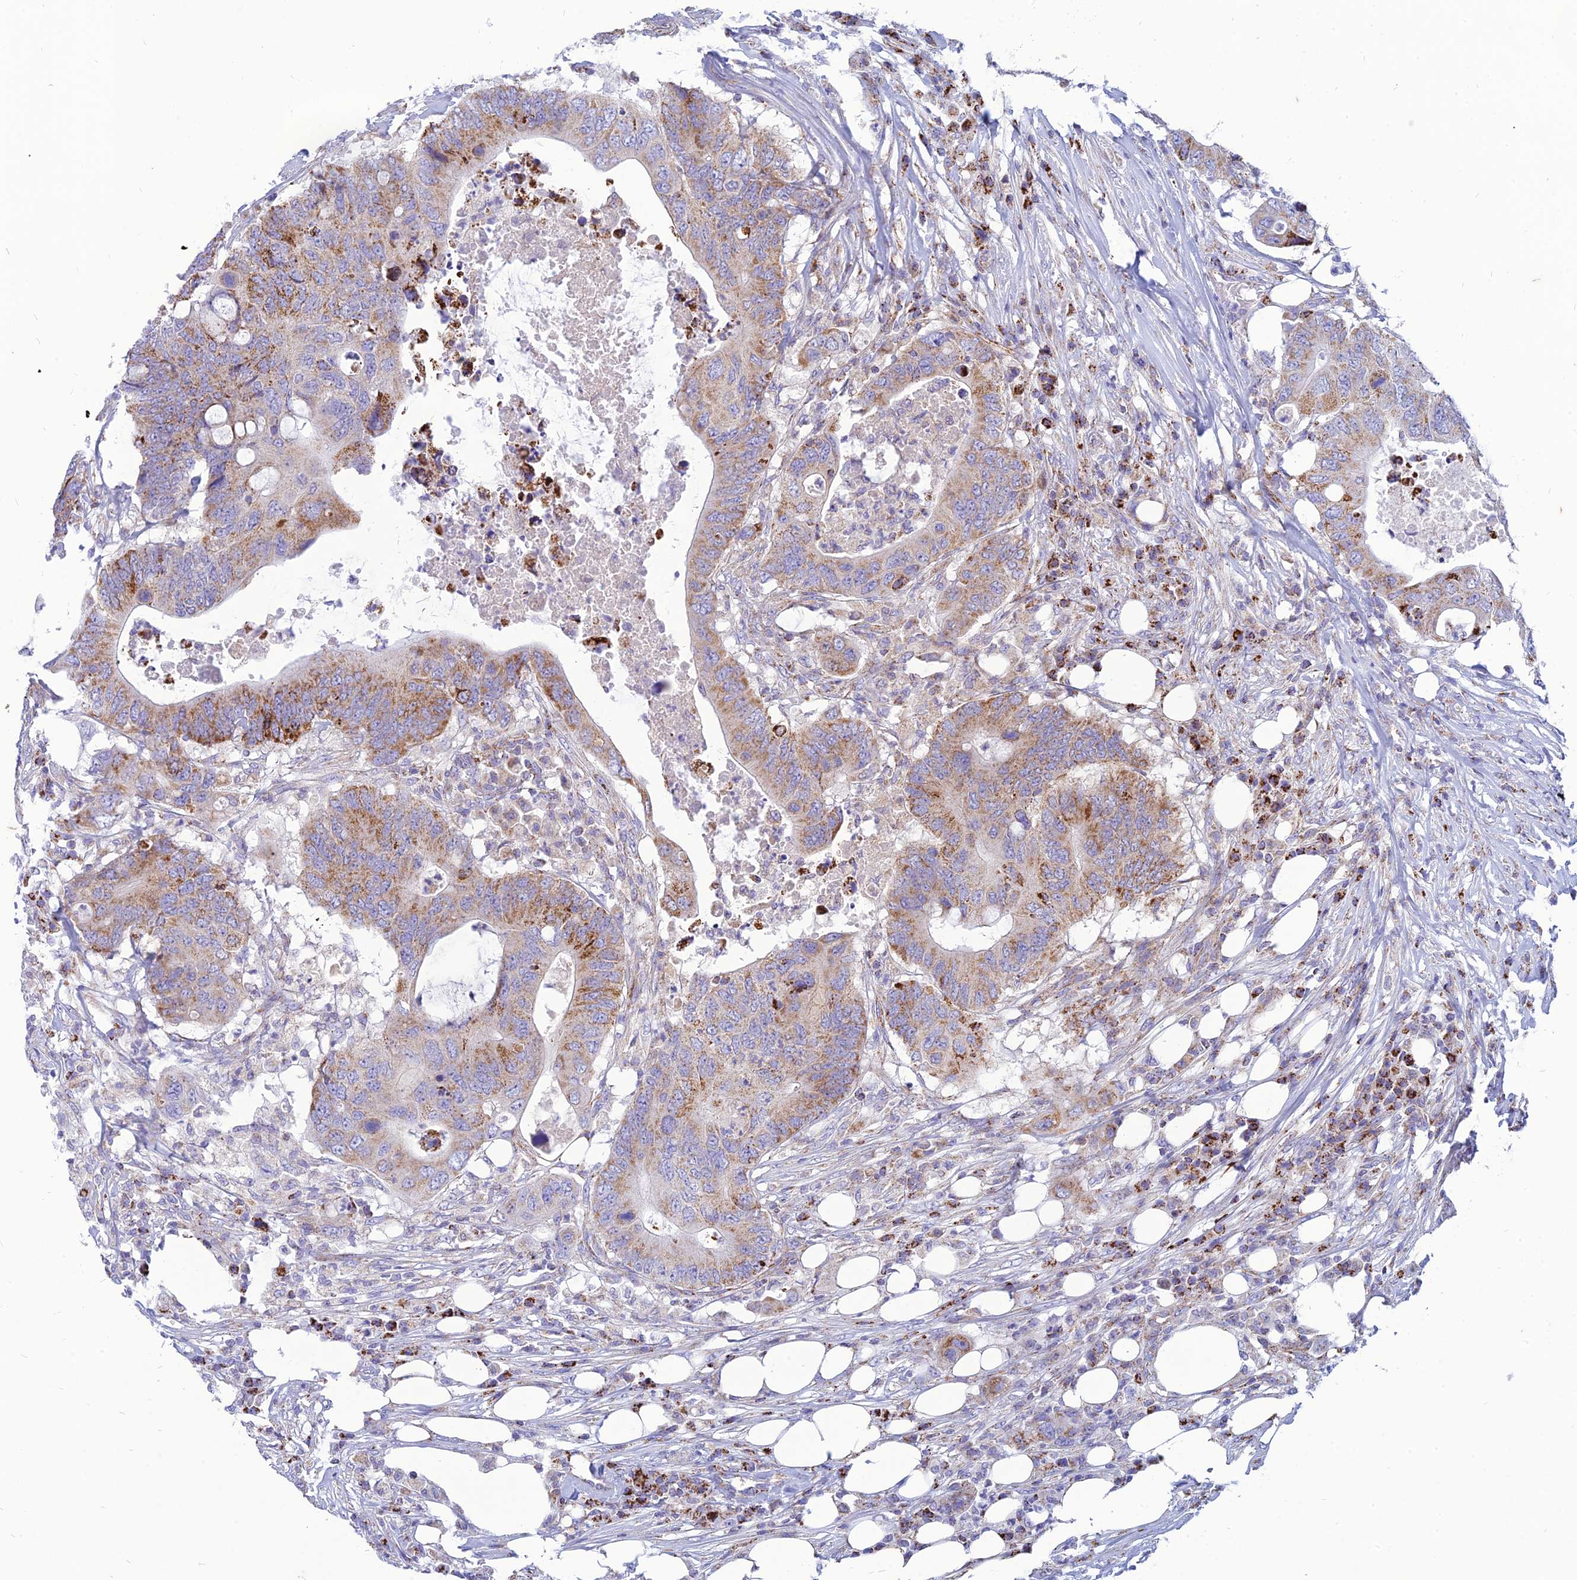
{"staining": {"intensity": "moderate", "quantity": "25%-75%", "location": "cytoplasmic/membranous"}, "tissue": "colorectal cancer", "cell_type": "Tumor cells", "image_type": "cancer", "snomed": [{"axis": "morphology", "description": "Adenocarcinoma, NOS"}, {"axis": "topography", "description": "Colon"}], "caption": "Immunohistochemistry (DAB) staining of adenocarcinoma (colorectal) shows moderate cytoplasmic/membranous protein staining in approximately 25%-75% of tumor cells.", "gene": "PACC1", "patient": {"sex": "male", "age": 71}}